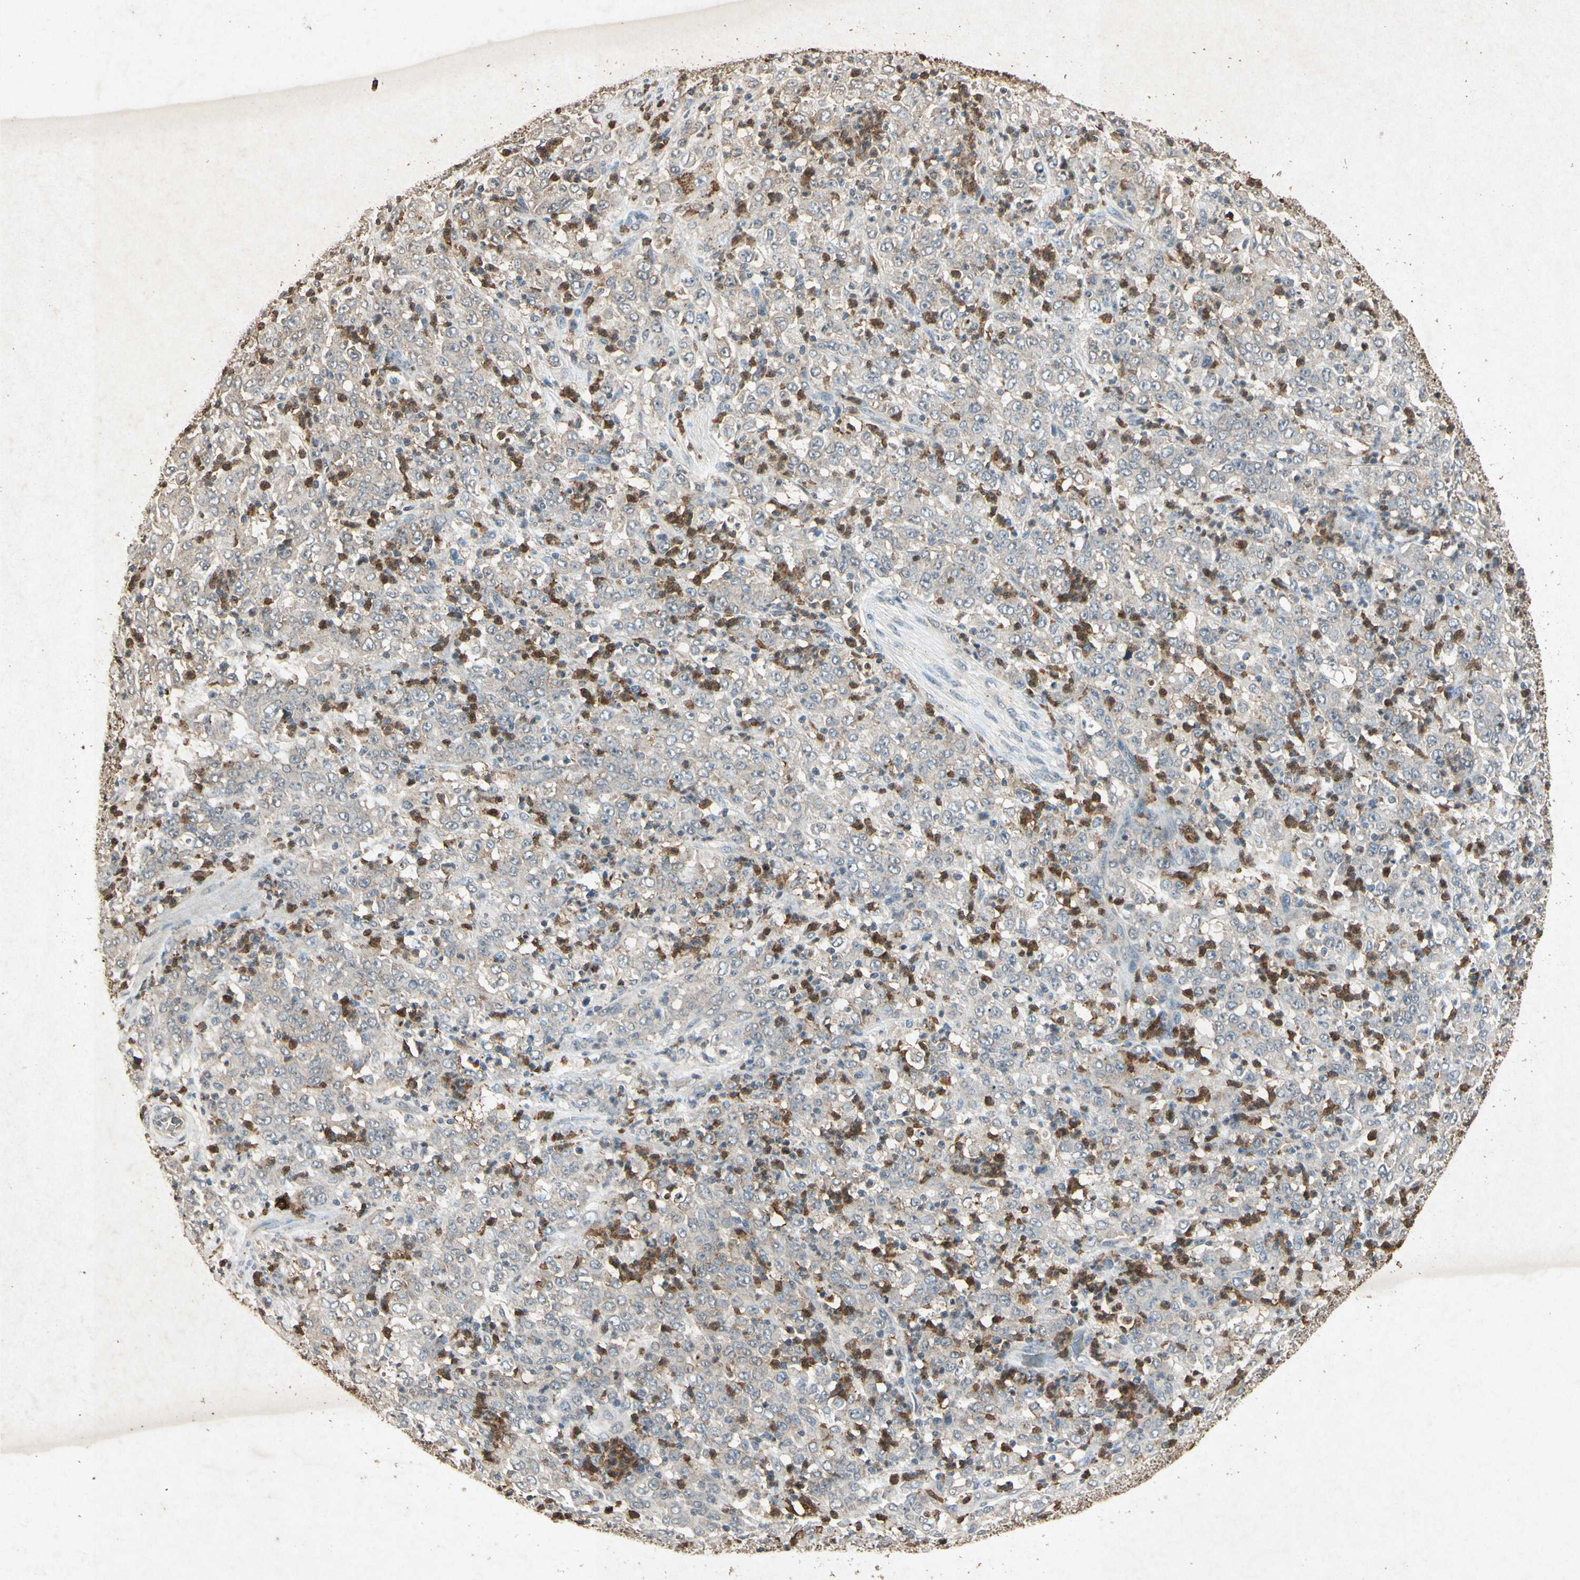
{"staining": {"intensity": "weak", "quantity": ">75%", "location": "cytoplasmic/membranous"}, "tissue": "stomach cancer", "cell_type": "Tumor cells", "image_type": "cancer", "snomed": [{"axis": "morphology", "description": "Adenocarcinoma, NOS"}, {"axis": "topography", "description": "Stomach, lower"}], "caption": "The immunohistochemical stain labels weak cytoplasmic/membranous expression in tumor cells of stomach cancer (adenocarcinoma) tissue.", "gene": "MSRB1", "patient": {"sex": "female", "age": 71}}